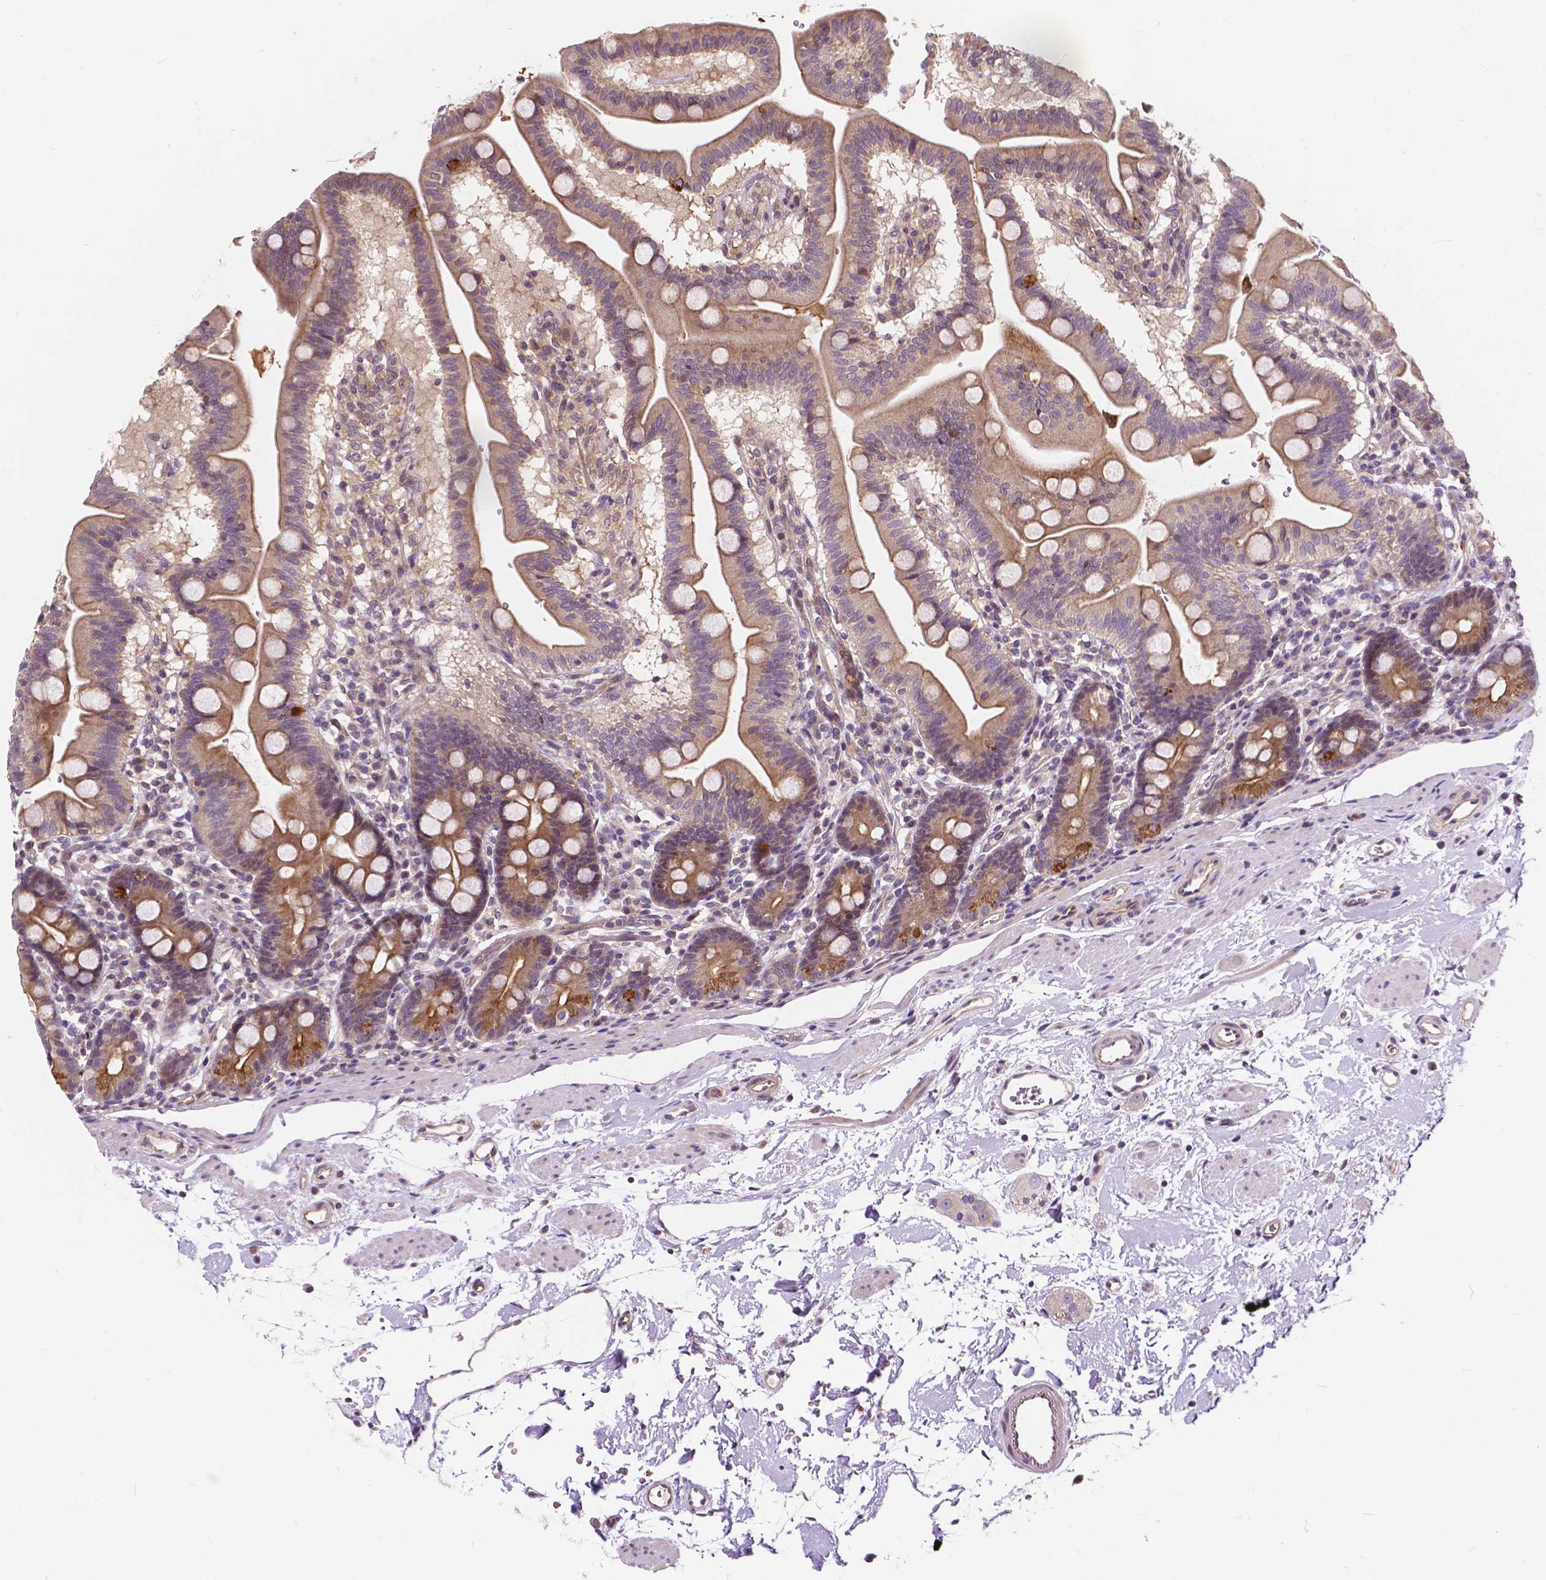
{"staining": {"intensity": "moderate", "quantity": "25%-75%", "location": "cytoplasmic/membranous"}, "tissue": "duodenum", "cell_type": "Glandular cells", "image_type": "normal", "snomed": [{"axis": "morphology", "description": "Normal tissue, NOS"}, {"axis": "topography", "description": "Duodenum"}], "caption": "This photomicrograph demonstrates benign duodenum stained with IHC to label a protein in brown. The cytoplasmic/membranous of glandular cells show moderate positivity for the protein. Nuclei are counter-stained blue.", "gene": "INPP5E", "patient": {"sex": "male", "age": 59}}